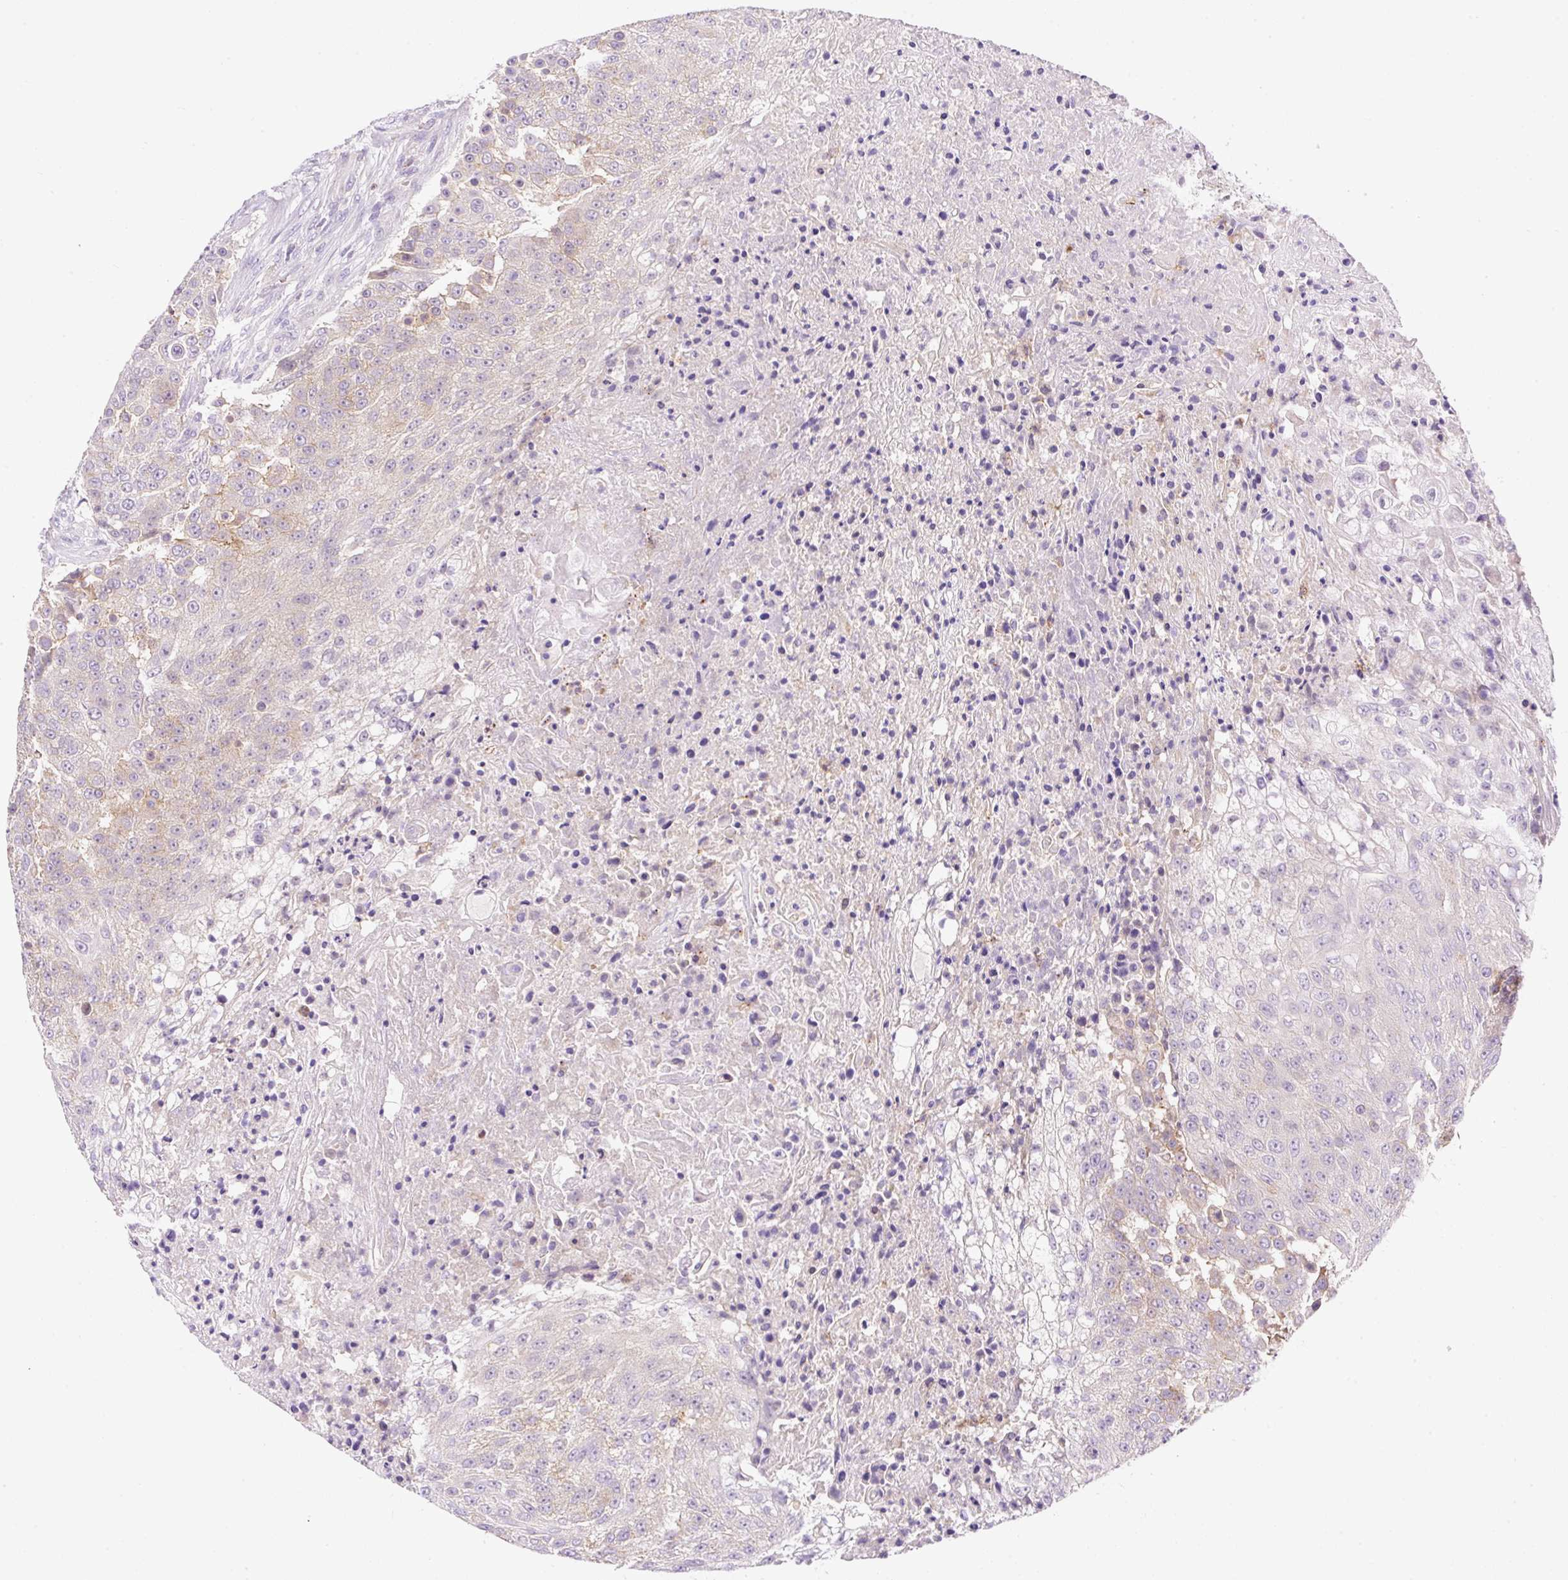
{"staining": {"intensity": "moderate", "quantity": "<25%", "location": "cytoplasmic/membranous"}, "tissue": "urothelial cancer", "cell_type": "Tumor cells", "image_type": "cancer", "snomed": [{"axis": "morphology", "description": "Urothelial carcinoma, High grade"}, {"axis": "topography", "description": "Urinary bladder"}], "caption": "Immunohistochemistry micrograph of neoplastic tissue: human urothelial carcinoma (high-grade) stained using IHC exhibits low levels of moderate protein expression localized specifically in the cytoplasmic/membranous of tumor cells, appearing as a cytoplasmic/membranous brown color.", "gene": "LHFPL5", "patient": {"sex": "female", "age": 63}}